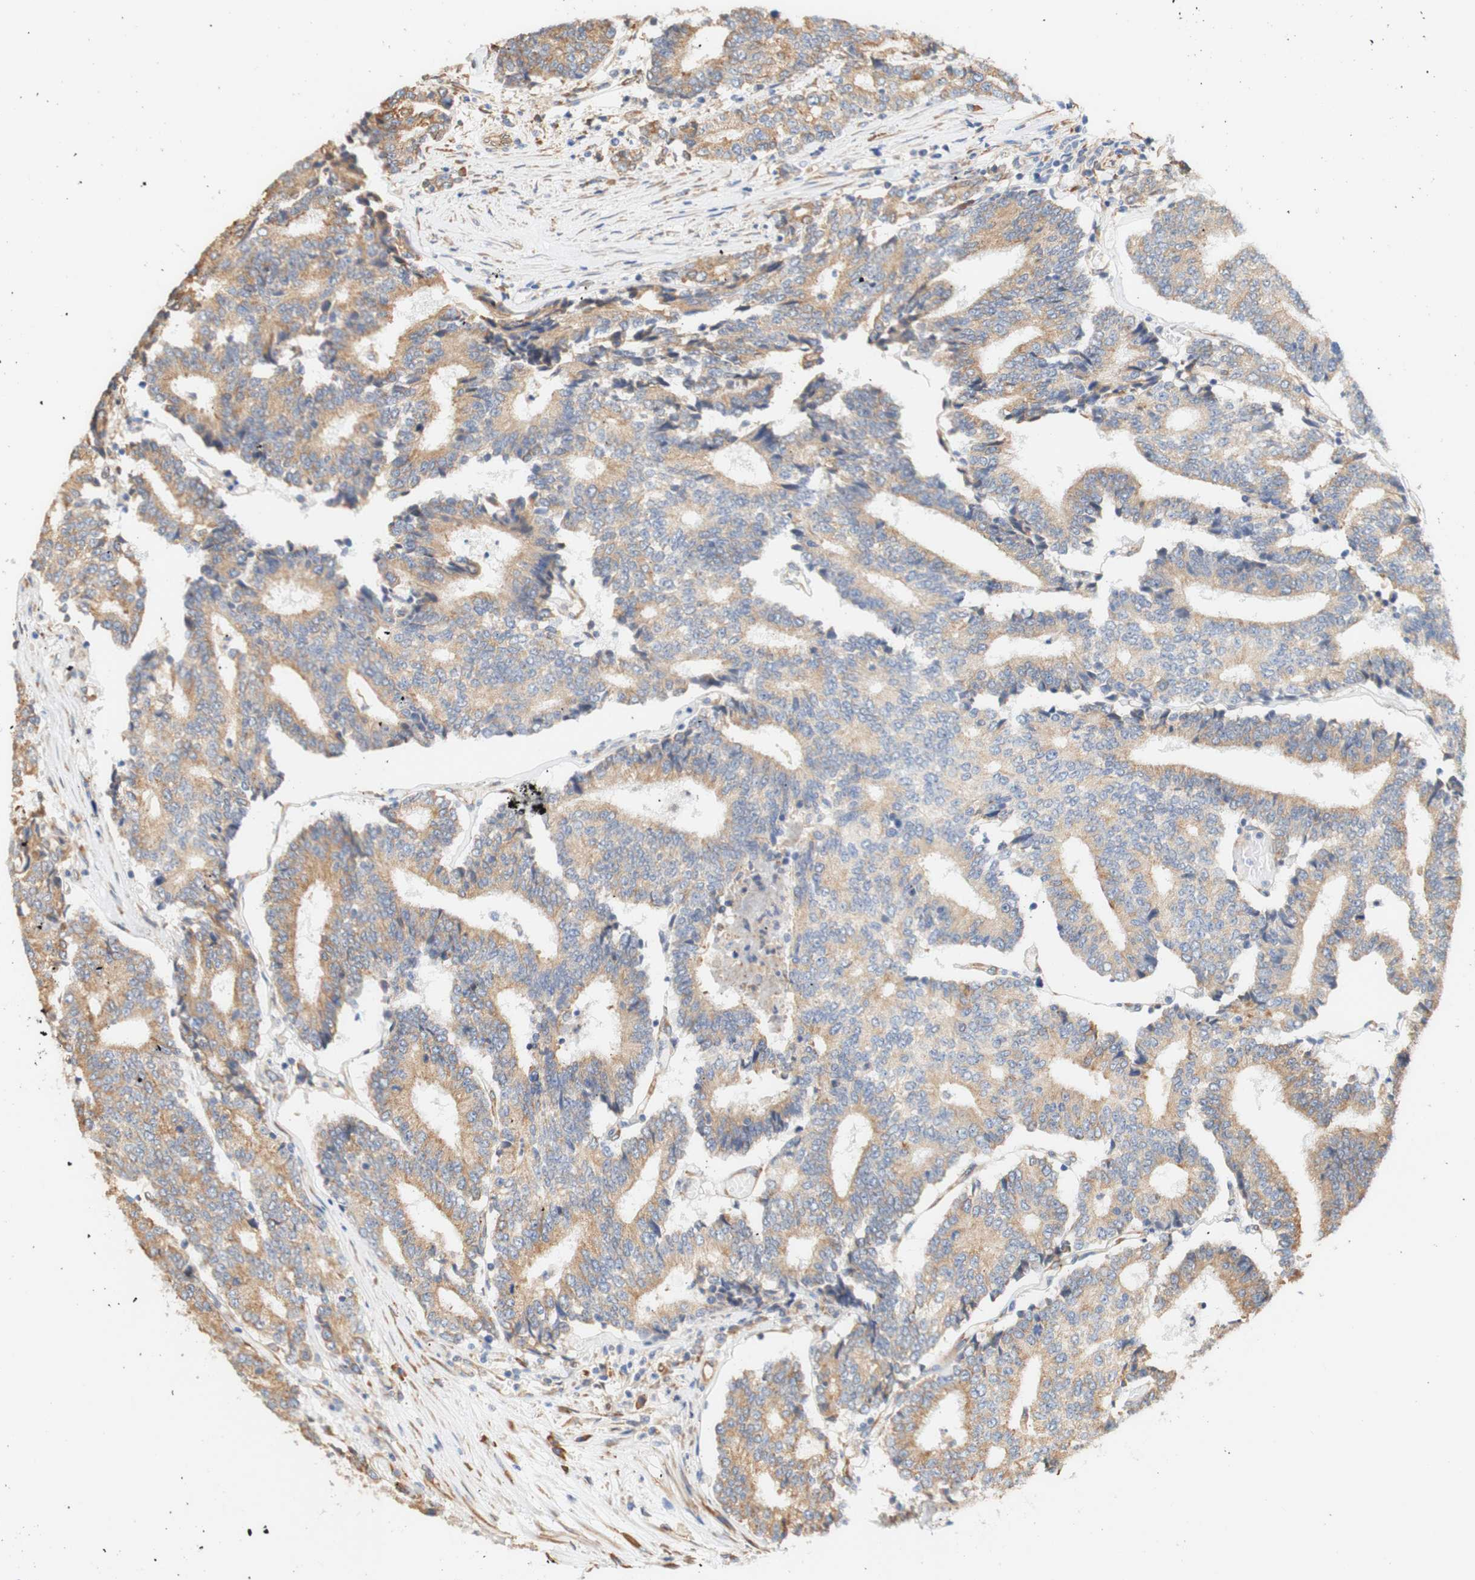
{"staining": {"intensity": "moderate", "quantity": ">75%", "location": "cytoplasmic/membranous"}, "tissue": "prostate cancer", "cell_type": "Tumor cells", "image_type": "cancer", "snomed": [{"axis": "morphology", "description": "Normal tissue, NOS"}, {"axis": "morphology", "description": "Adenocarcinoma, High grade"}, {"axis": "topography", "description": "Prostate"}, {"axis": "topography", "description": "Seminal veicle"}], "caption": "Human prostate cancer (adenocarcinoma (high-grade)) stained with a protein marker reveals moderate staining in tumor cells.", "gene": "EIF2AK4", "patient": {"sex": "male", "age": 55}}